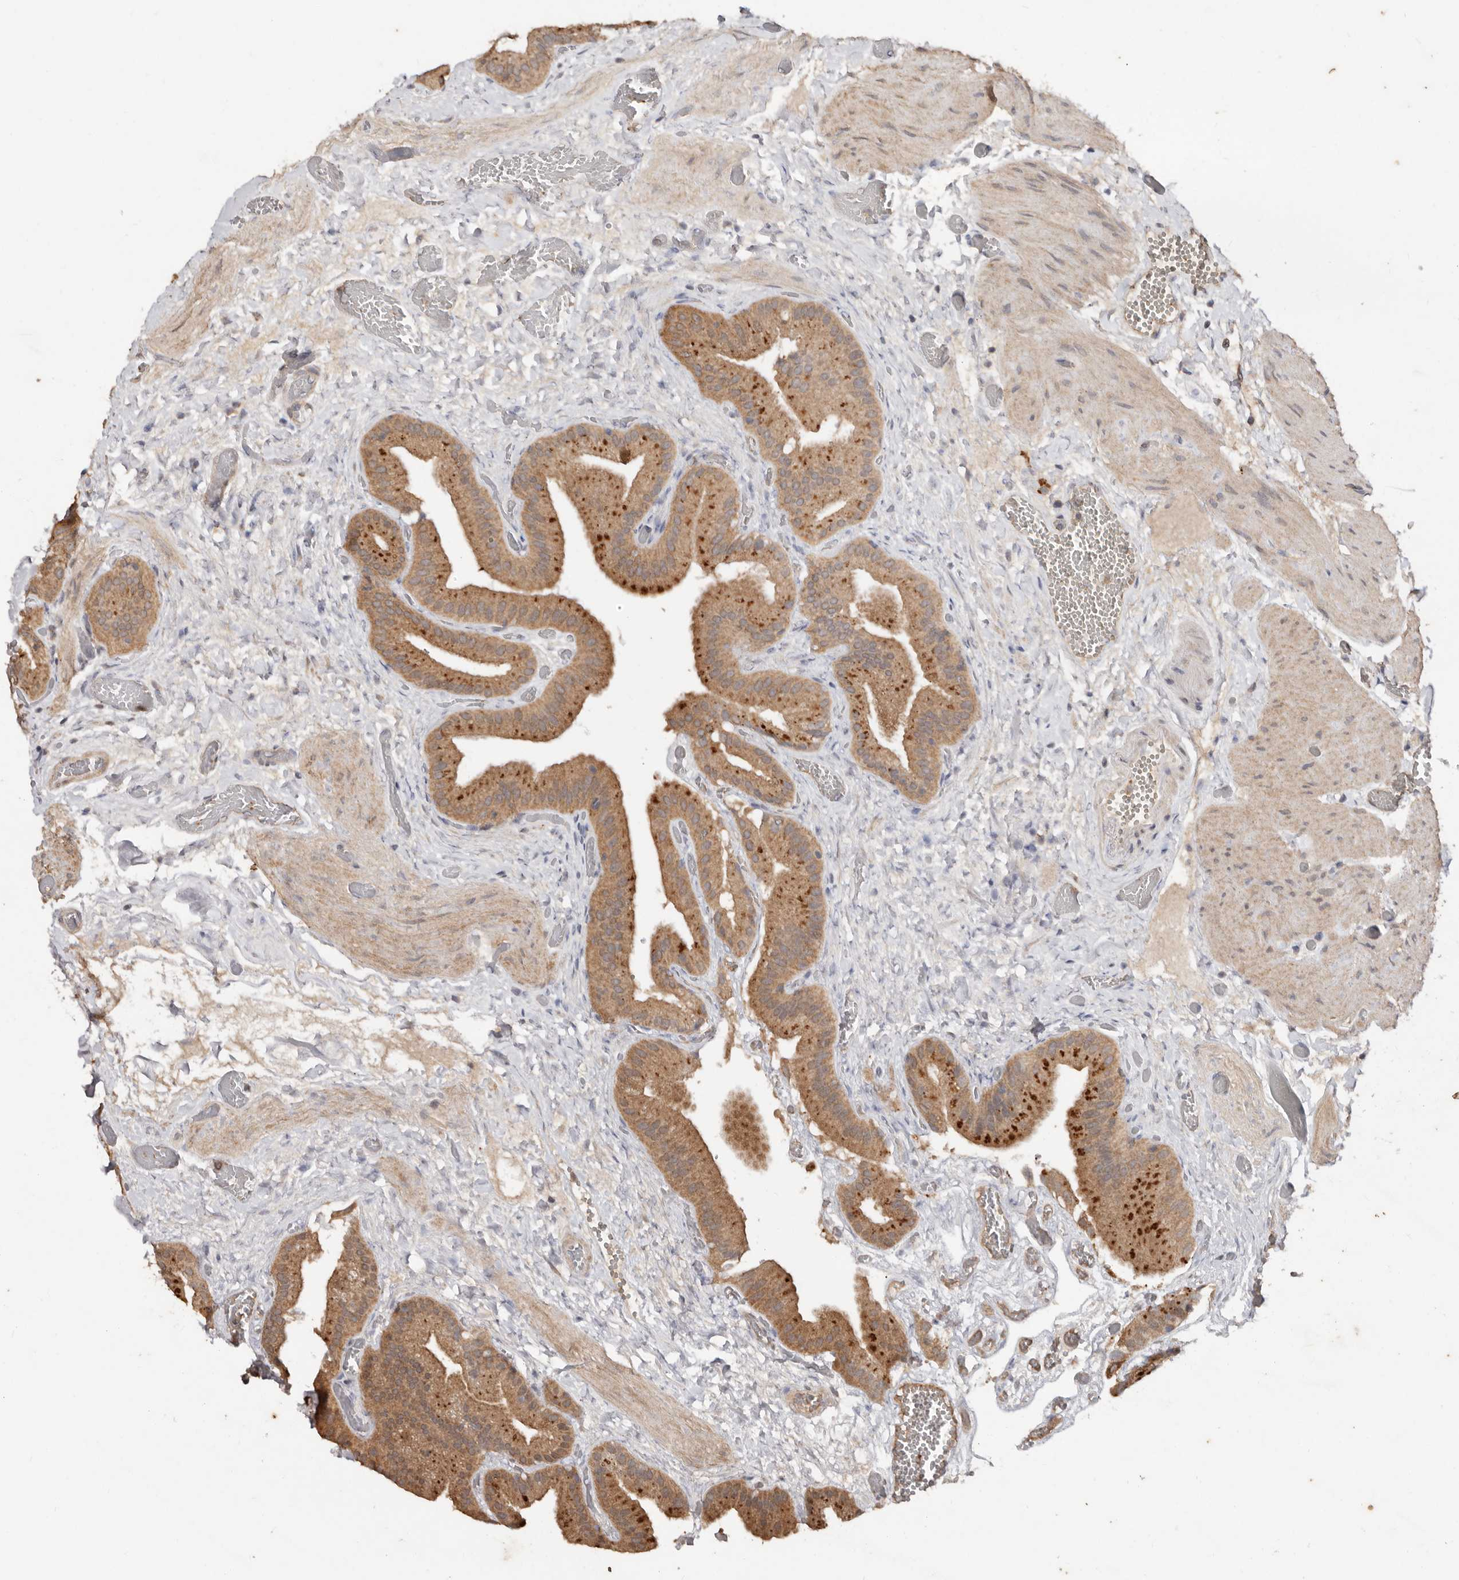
{"staining": {"intensity": "moderate", "quantity": ">75%", "location": "cytoplasmic/membranous"}, "tissue": "gallbladder", "cell_type": "Glandular cells", "image_type": "normal", "snomed": [{"axis": "morphology", "description": "Normal tissue, NOS"}, {"axis": "topography", "description": "Gallbladder"}], "caption": "This is a photomicrograph of IHC staining of benign gallbladder, which shows moderate expression in the cytoplasmic/membranous of glandular cells.", "gene": "RSPO2", "patient": {"sex": "female", "age": 64}}